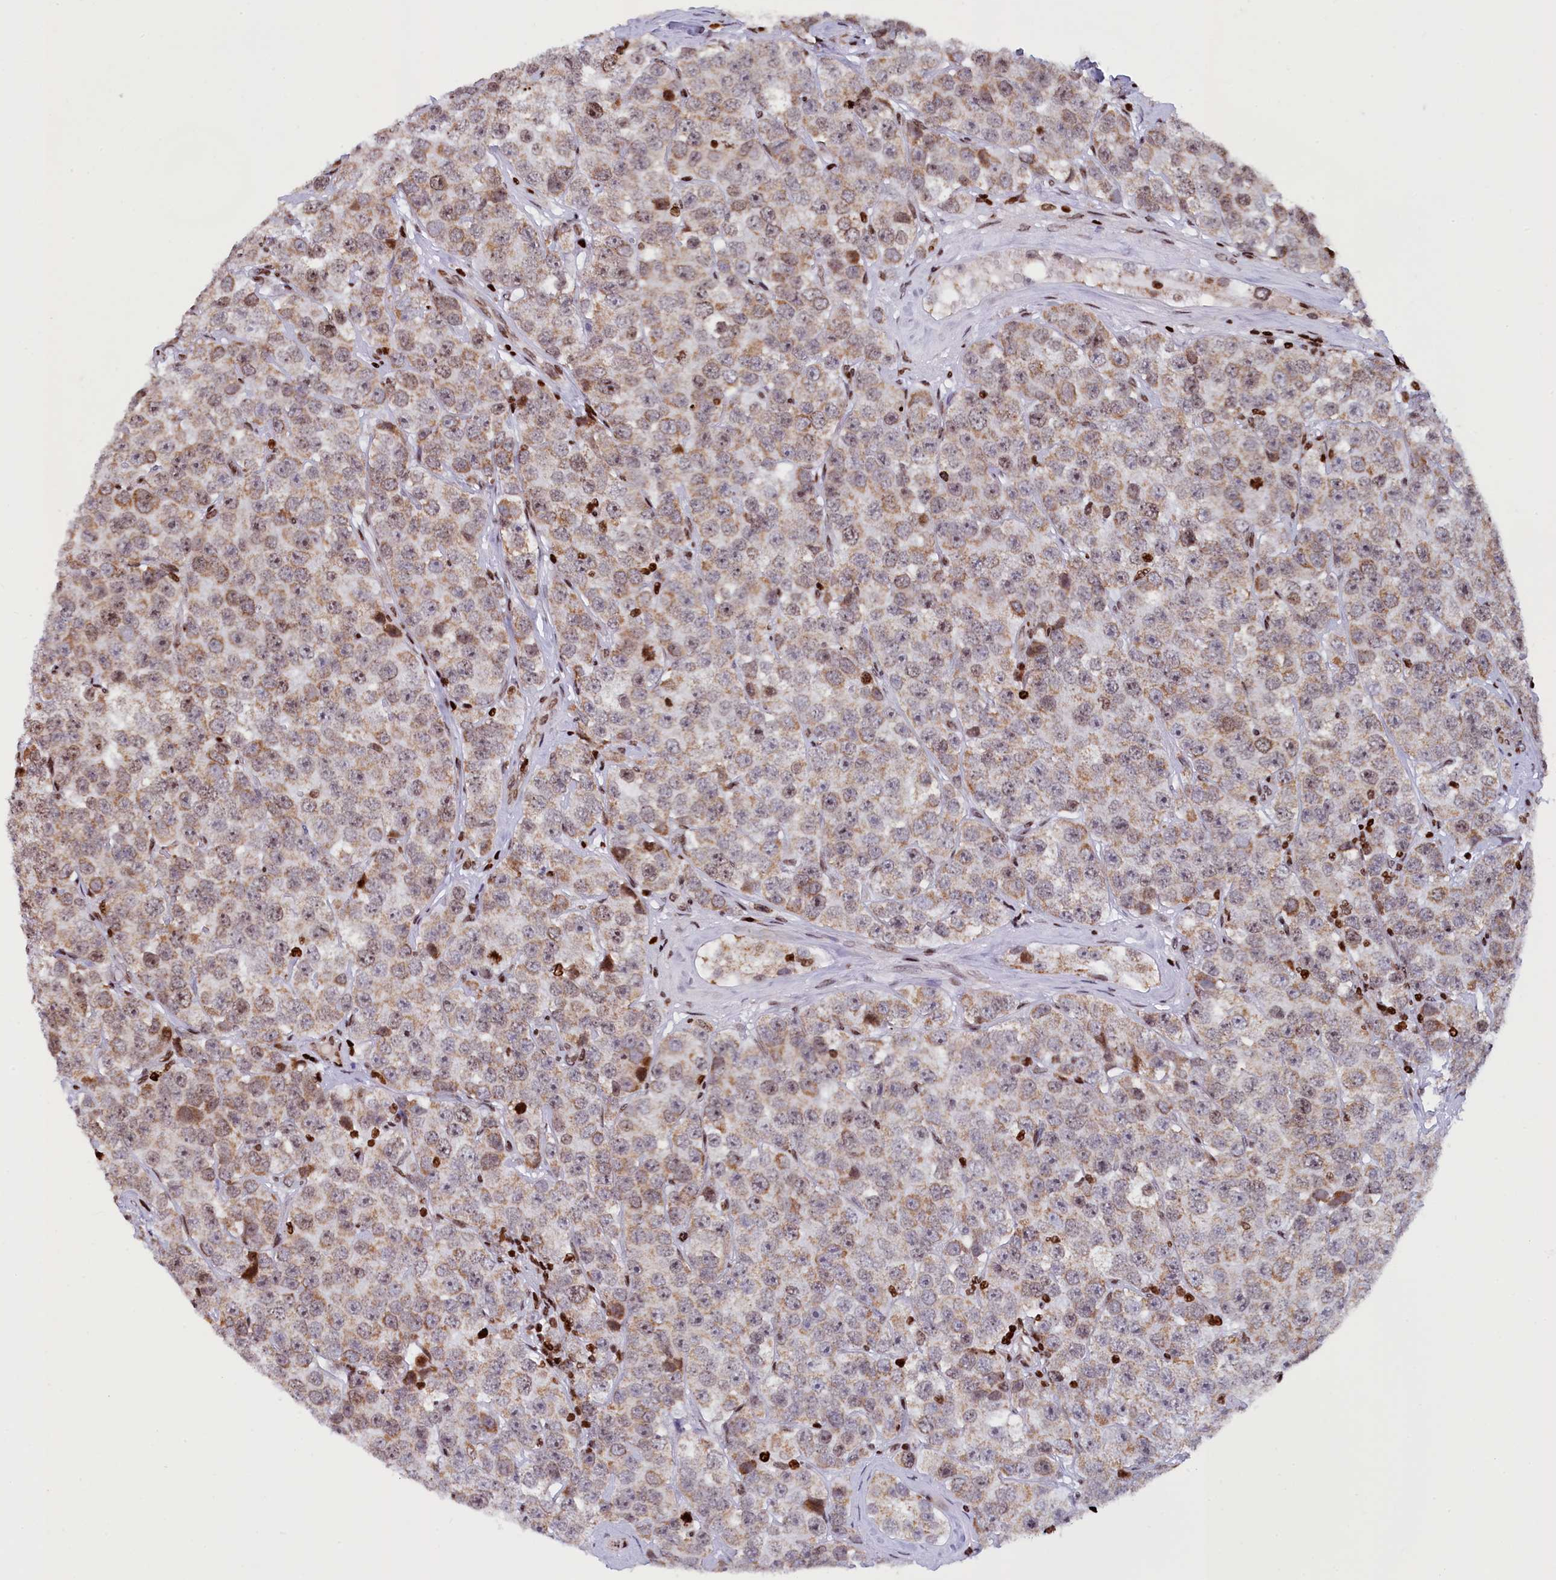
{"staining": {"intensity": "weak", "quantity": "25%-75%", "location": "cytoplasmic/membranous"}, "tissue": "testis cancer", "cell_type": "Tumor cells", "image_type": "cancer", "snomed": [{"axis": "morphology", "description": "Seminoma, NOS"}, {"axis": "topography", "description": "Testis"}], "caption": "A brown stain highlights weak cytoplasmic/membranous positivity of a protein in human testis seminoma tumor cells. The staining is performed using DAB (3,3'-diaminobenzidine) brown chromogen to label protein expression. The nuclei are counter-stained blue using hematoxylin.", "gene": "TIMM29", "patient": {"sex": "male", "age": 28}}